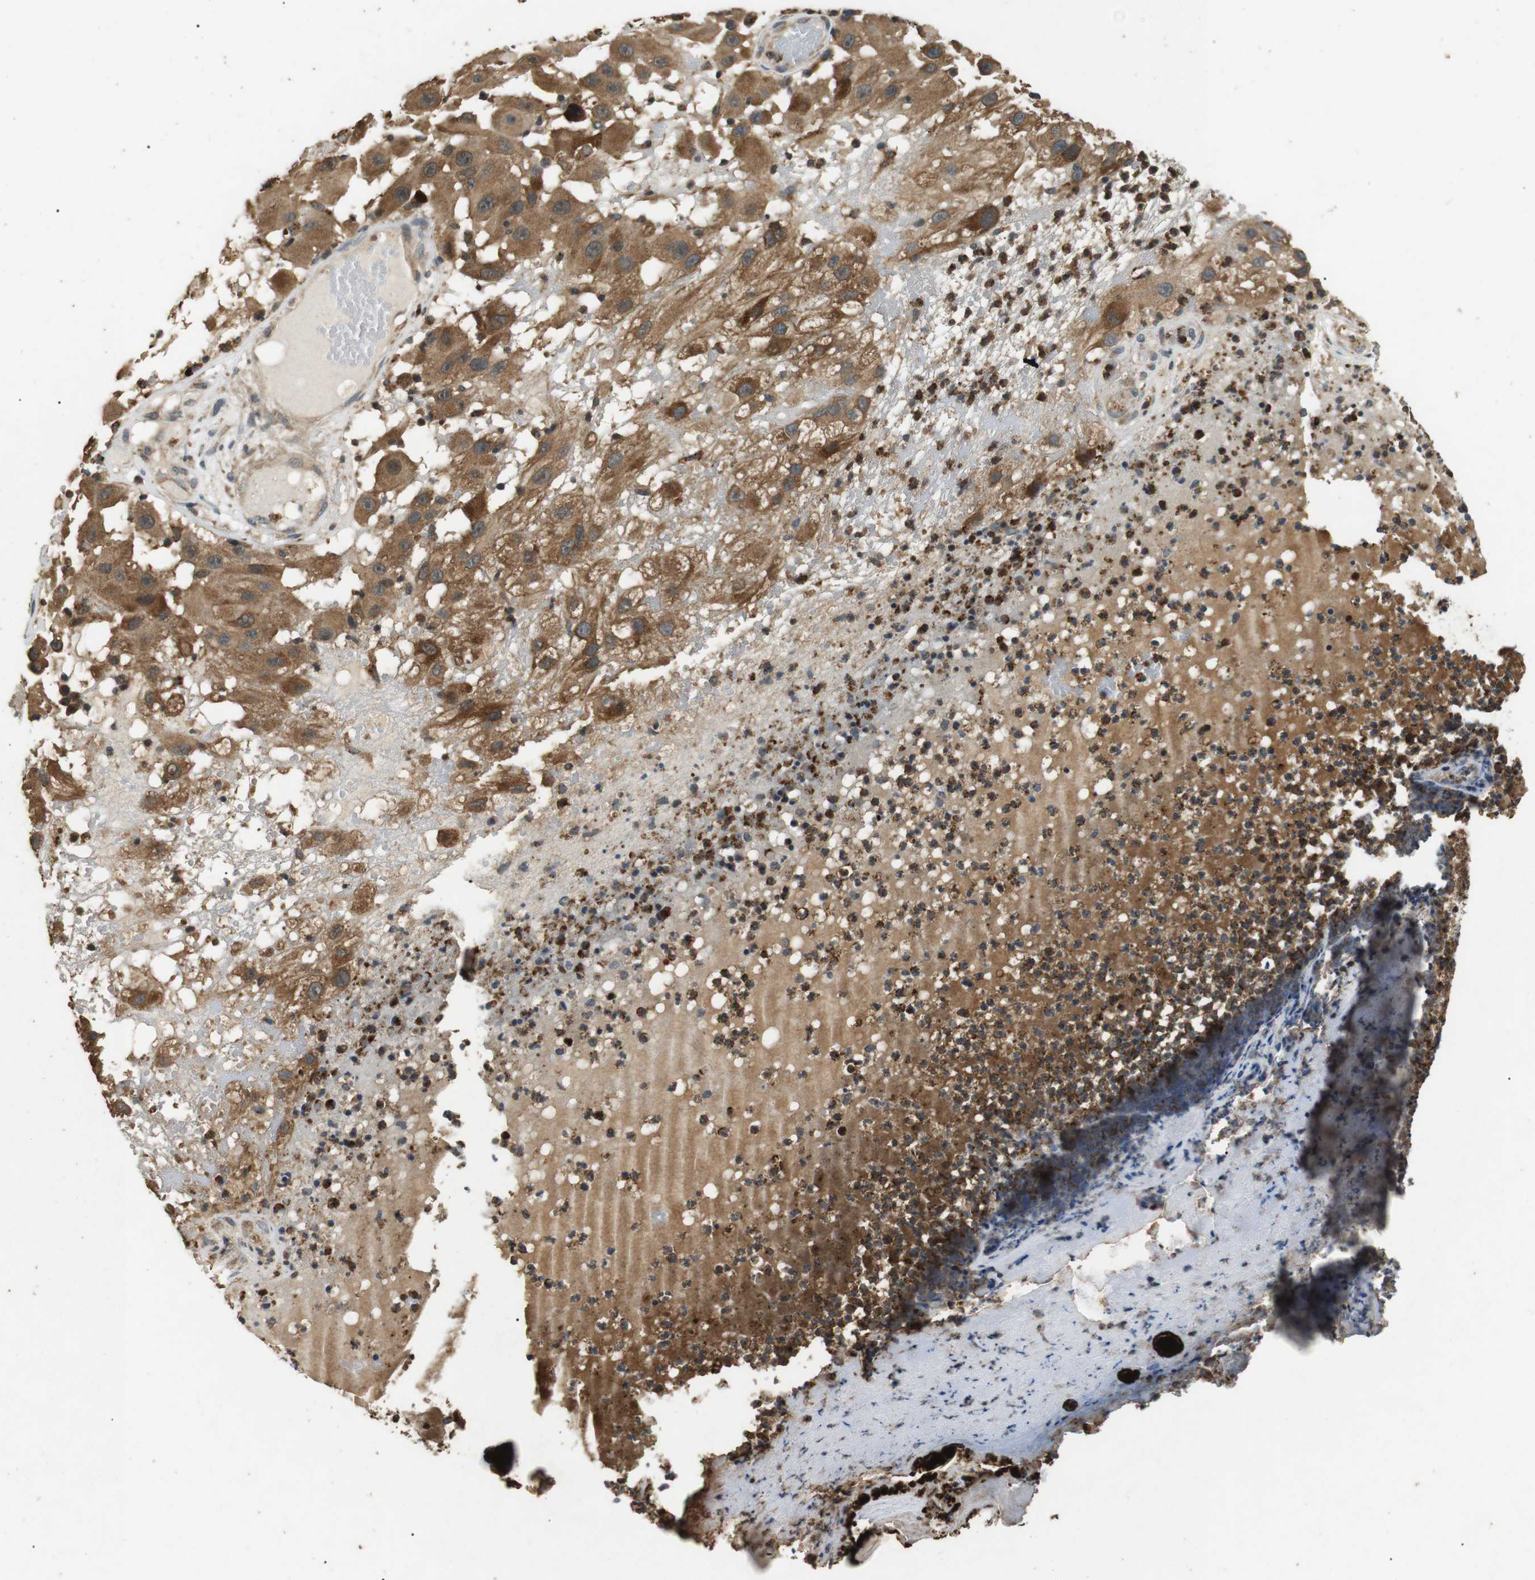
{"staining": {"intensity": "moderate", "quantity": ">75%", "location": "cytoplasmic/membranous"}, "tissue": "melanoma", "cell_type": "Tumor cells", "image_type": "cancer", "snomed": [{"axis": "morphology", "description": "Malignant melanoma, NOS"}, {"axis": "topography", "description": "Skin"}], "caption": "Melanoma stained for a protein (brown) demonstrates moderate cytoplasmic/membranous positive staining in about >75% of tumor cells.", "gene": "TBC1D15", "patient": {"sex": "female", "age": 81}}